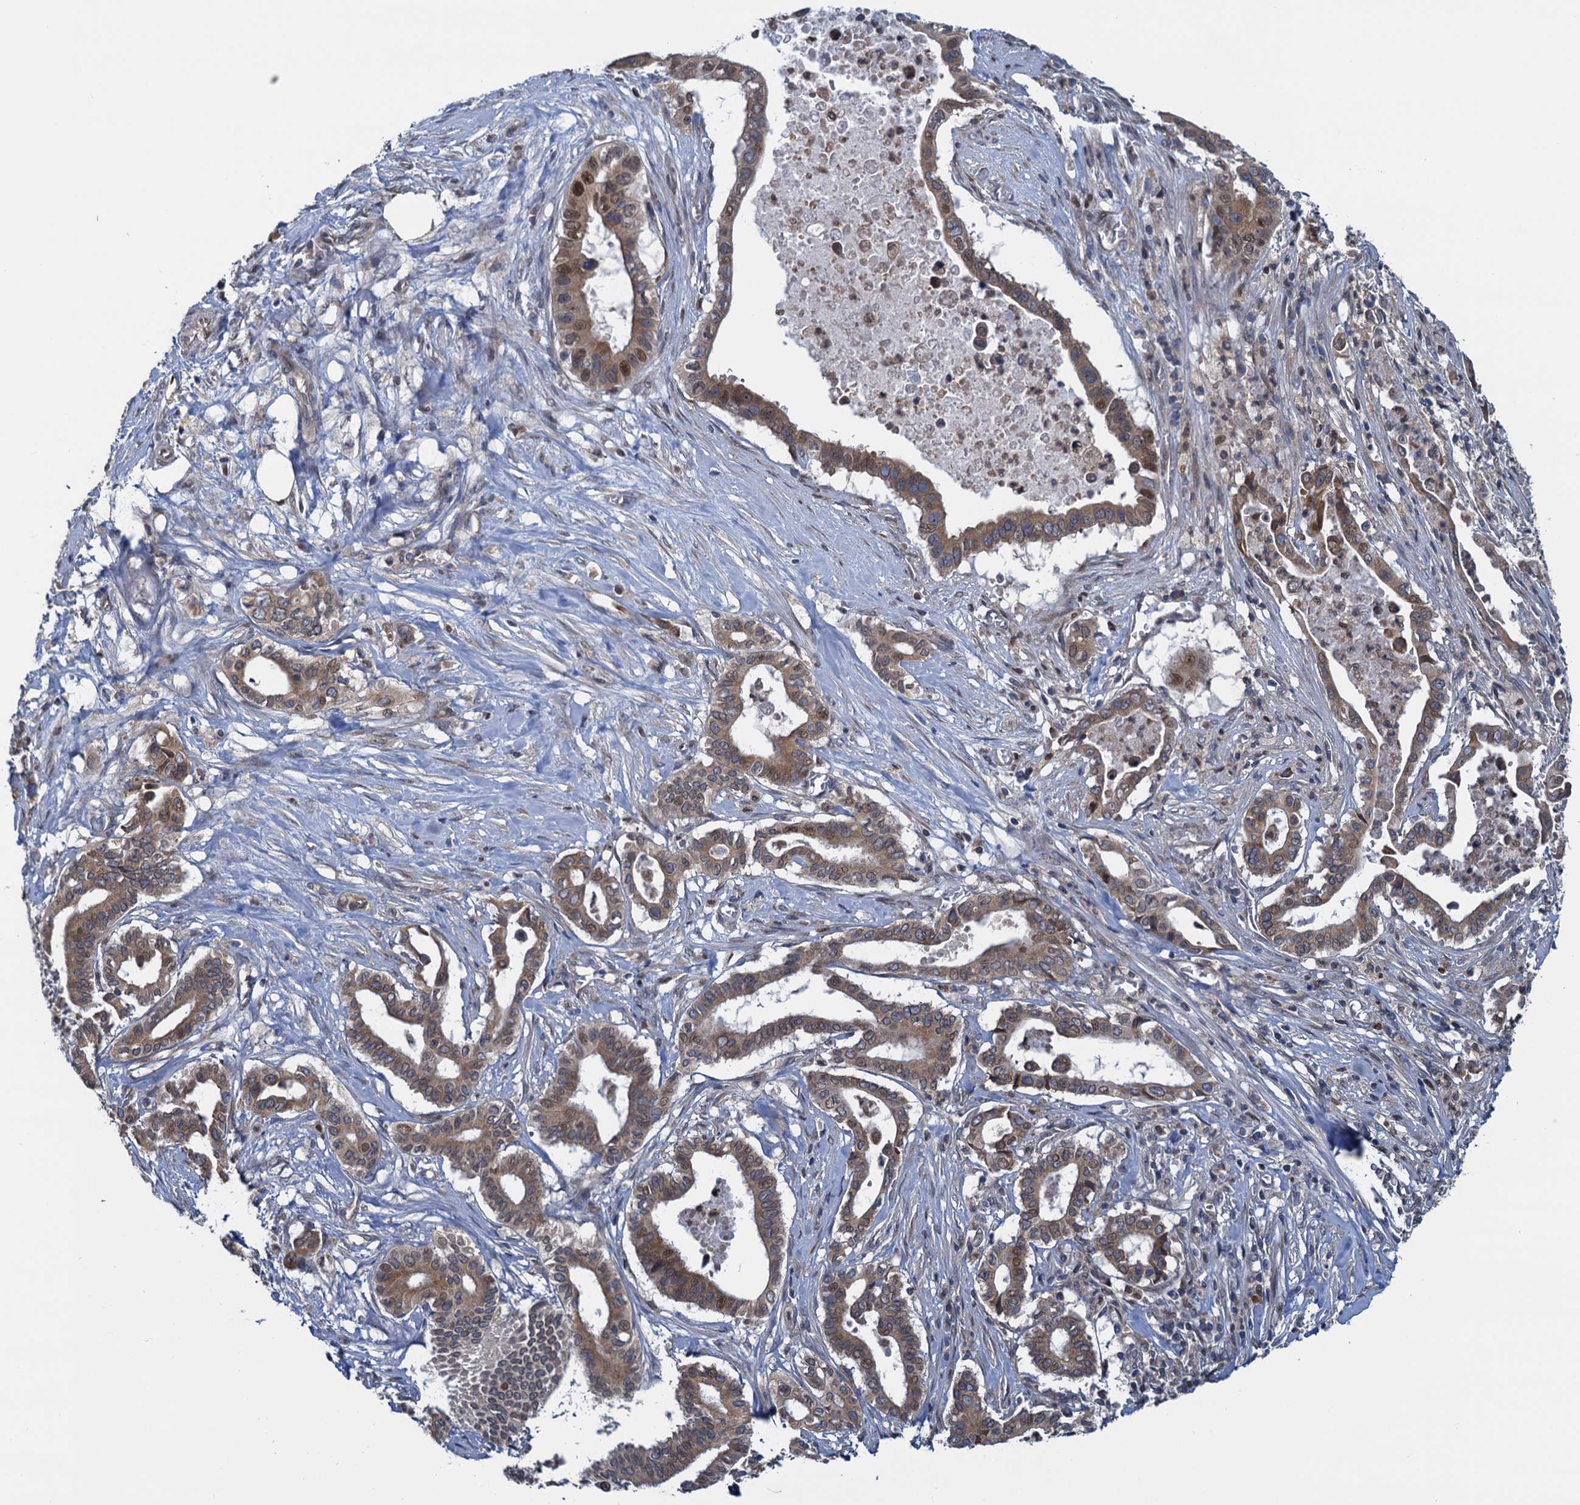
{"staining": {"intensity": "moderate", "quantity": ">75%", "location": "cytoplasmic/membranous,nuclear"}, "tissue": "pancreatic cancer", "cell_type": "Tumor cells", "image_type": "cancer", "snomed": [{"axis": "morphology", "description": "Adenocarcinoma, NOS"}, {"axis": "topography", "description": "Pancreas"}], "caption": "Protein analysis of adenocarcinoma (pancreatic) tissue demonstrates moderate cytoplasmic/membranous and nuclear positivity in approximately >75% of tumor cells.", "gene": "RNF125", "patient": {"sex": "female", "age": 77}}